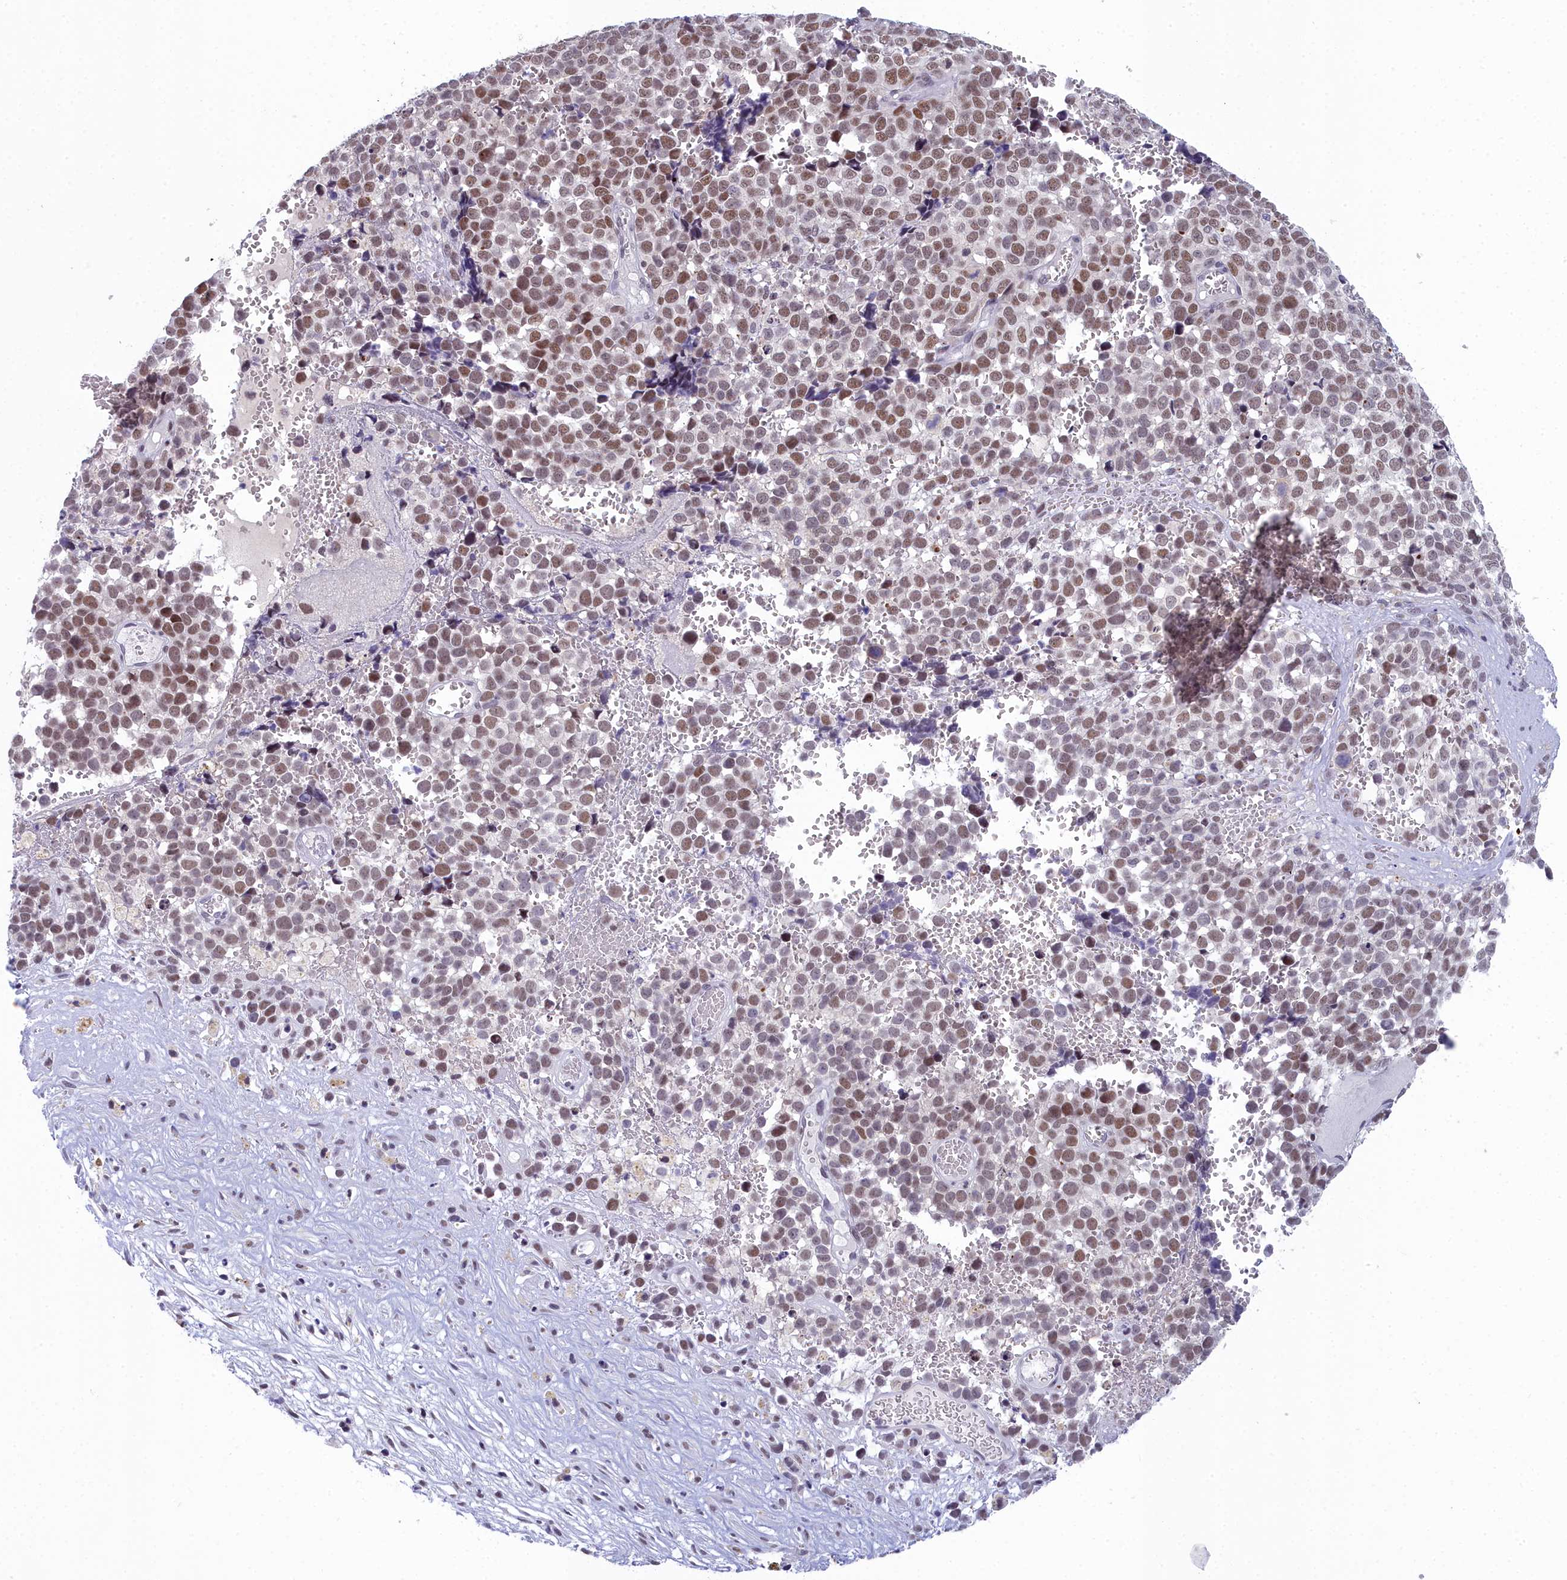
{"staining": {"intensity": "moderate", "quantity": ">75%", "location": "nuclear"}, "tissue": "melanoma", "cell_type": "Tumor cells", "image_type": "cancer", "snomed": [{"axis": "morphology", "description": "Malignant melanoma, NOS"}, {"axis": "topography", "description": "Nose, NOS"}], "caption": "Melanoma was stained to show a protein in brown. There is medium levels of moderate nuclear staining in approximately >75% of tumor cells.", "gene": "CCDC97", "patient": {"sex": "female", "age": 48}}